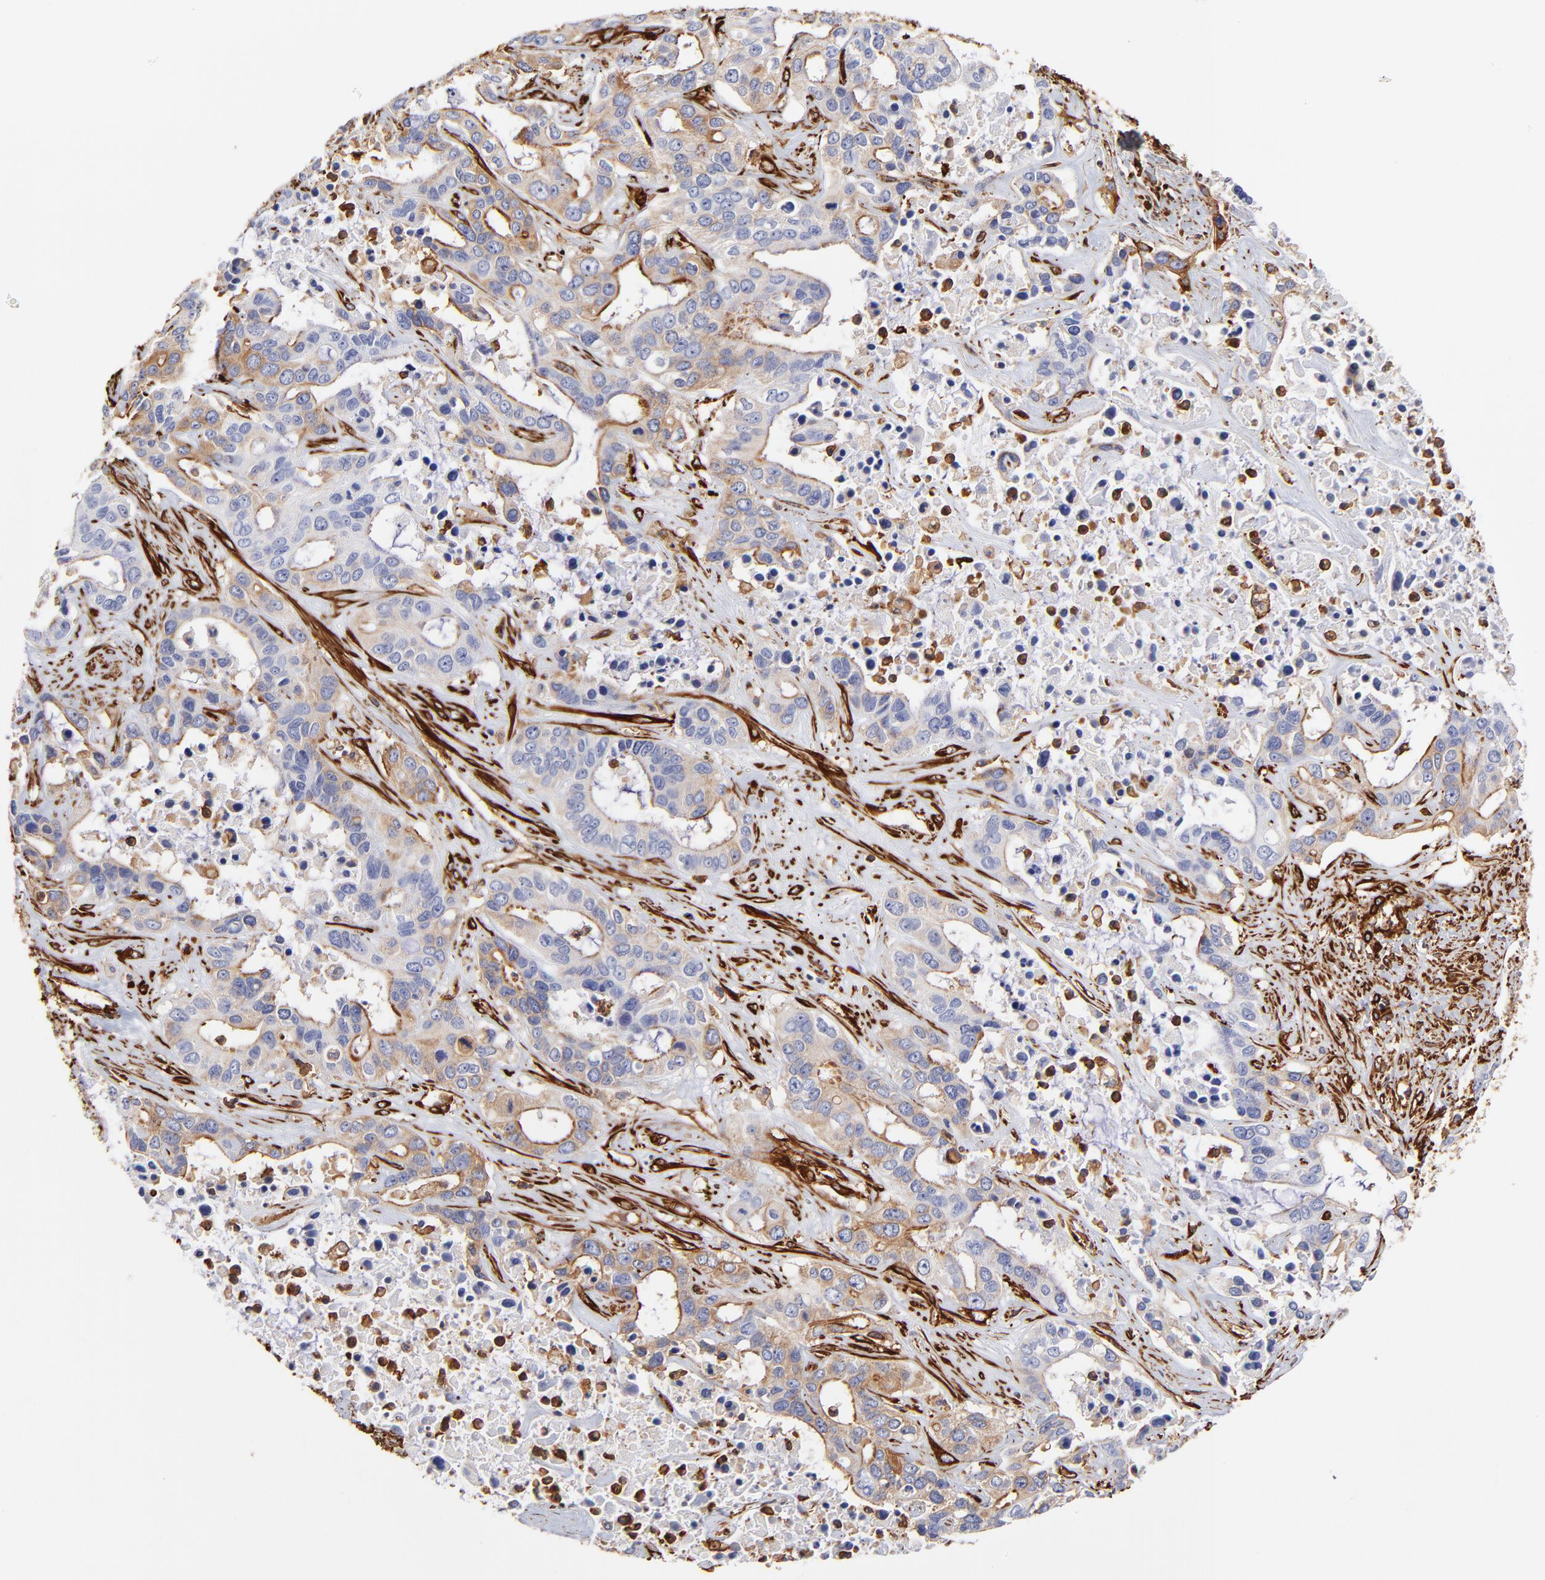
{"staining": {"intensity": "moderate", "quantity": ">75%", "location": "cytoplasmic/membranous"}, "tissue": "liver cancer", "cell_type": "Tumor cells", "image_type": "cancer", "snomed": [{"axis": "morphology", "description": "Cholangiocarcinoma"}, {"axis": "topography", "description": "Liver"}], "caption": "This photomicrograph reveals liver cancer (cholangiocarcinoma) stained with immunohistochemistry to label a protein in brown. The cytoplasmic/membranous of tumor cells show moderate positivity for the protein. Nuclei are counter-stained blue.", "gene": "FLNA", "patient": {"sex": "female", "age": 65}}